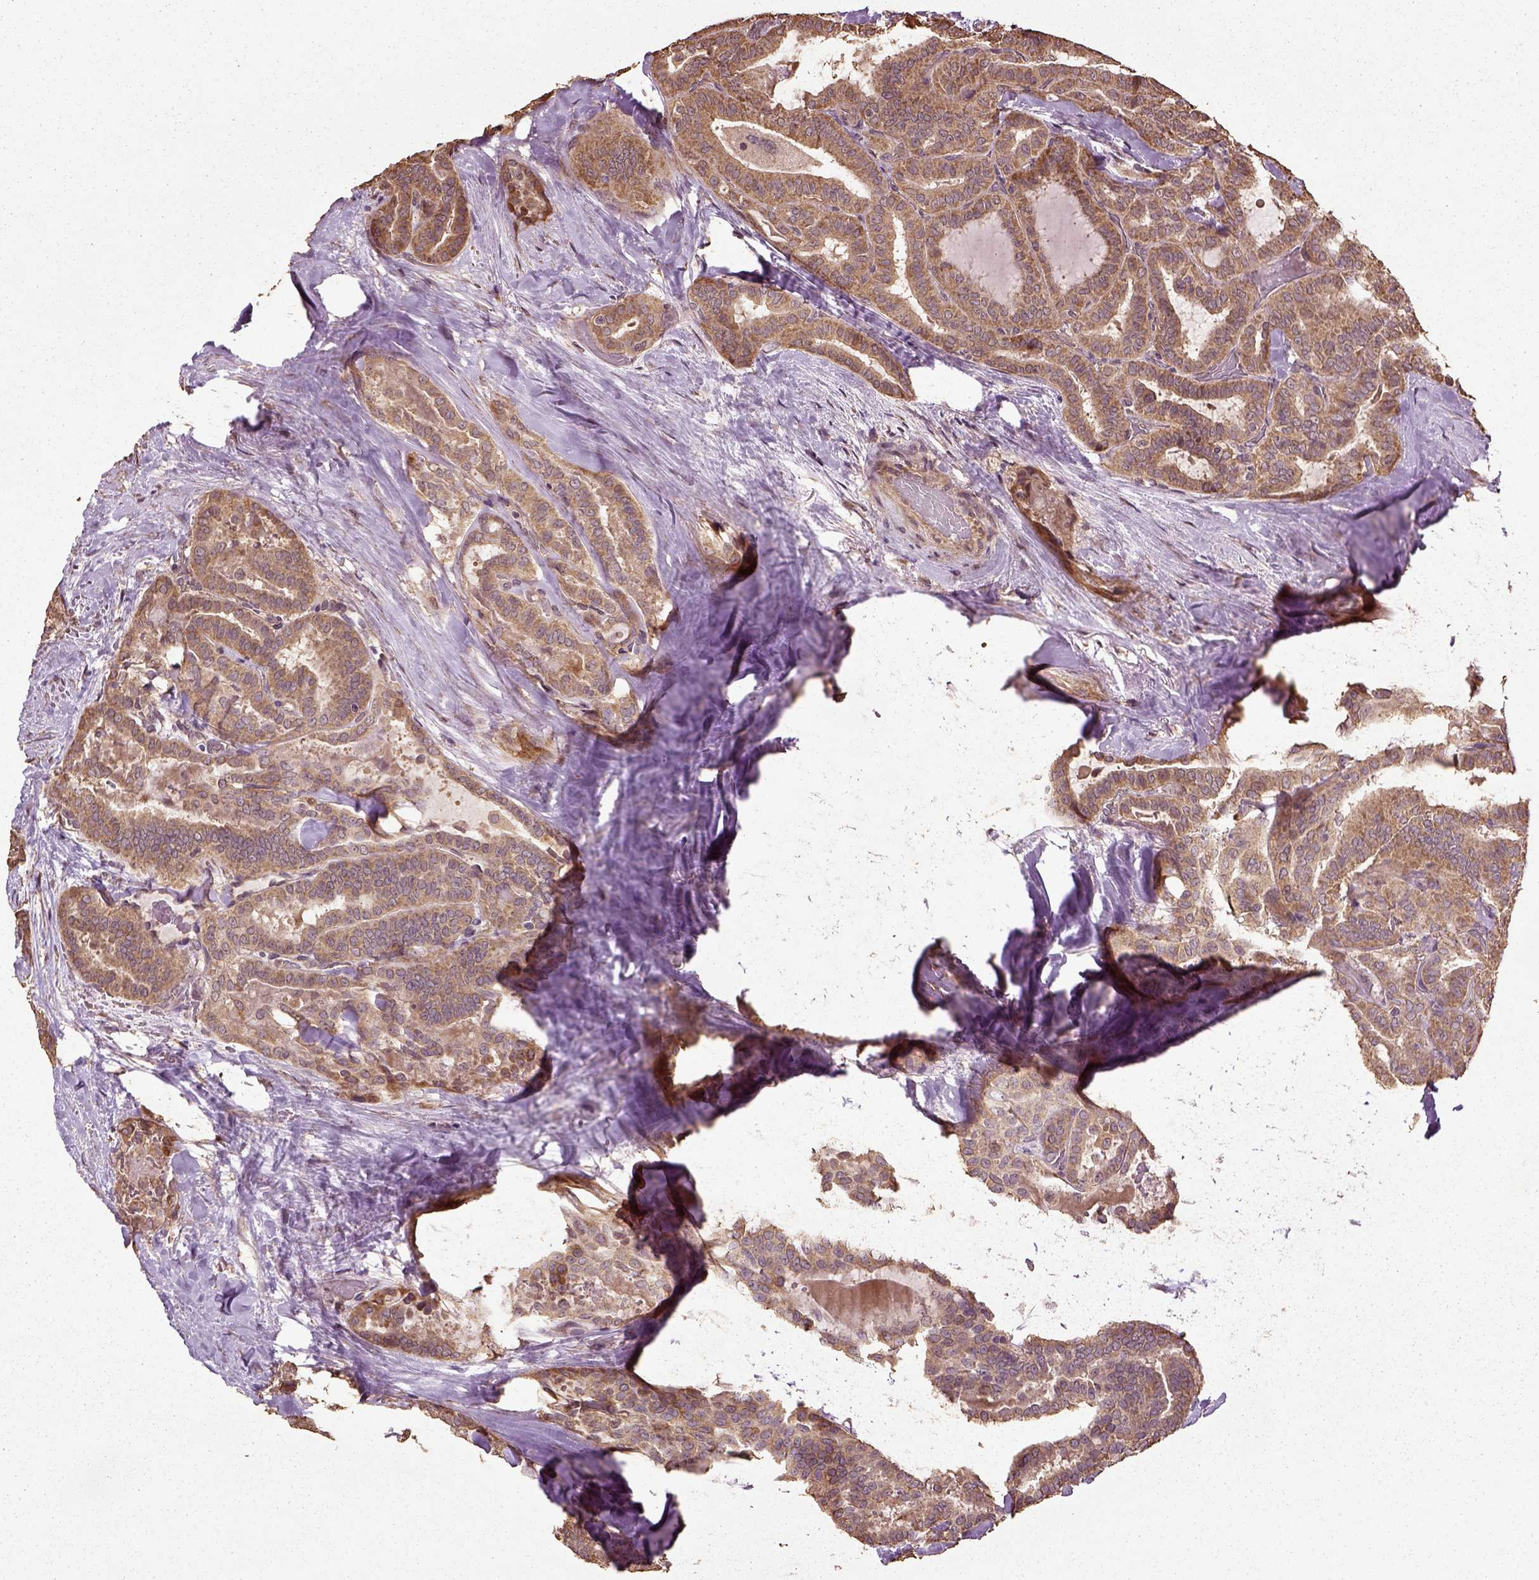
{"staining": {"intensity": "moderate", "quantity": ">75%", "location": "cytoplasmic/membranous"}, "tissue": "thyroid cancer", "cell_type": "Tumor cells", "image_type": "cancer", "snomed": [{"axis": "morphology", "description": "Papillary adenocarcinoma, NOS"}, {"axis": "topography", "description": "Thyroid gland"}], "caption": "Immunohistochemistry (IHC) (DAB (3,3'-diaminobenzidine)) staining of thyroid cancer (papillary adenocarcinoma) displays moderate cytoplasmic/membranous protein expression in approximately >75% of tumor cells.", "gene": "ERV3-1", "patient": {"sex": "female", "age": 39}}